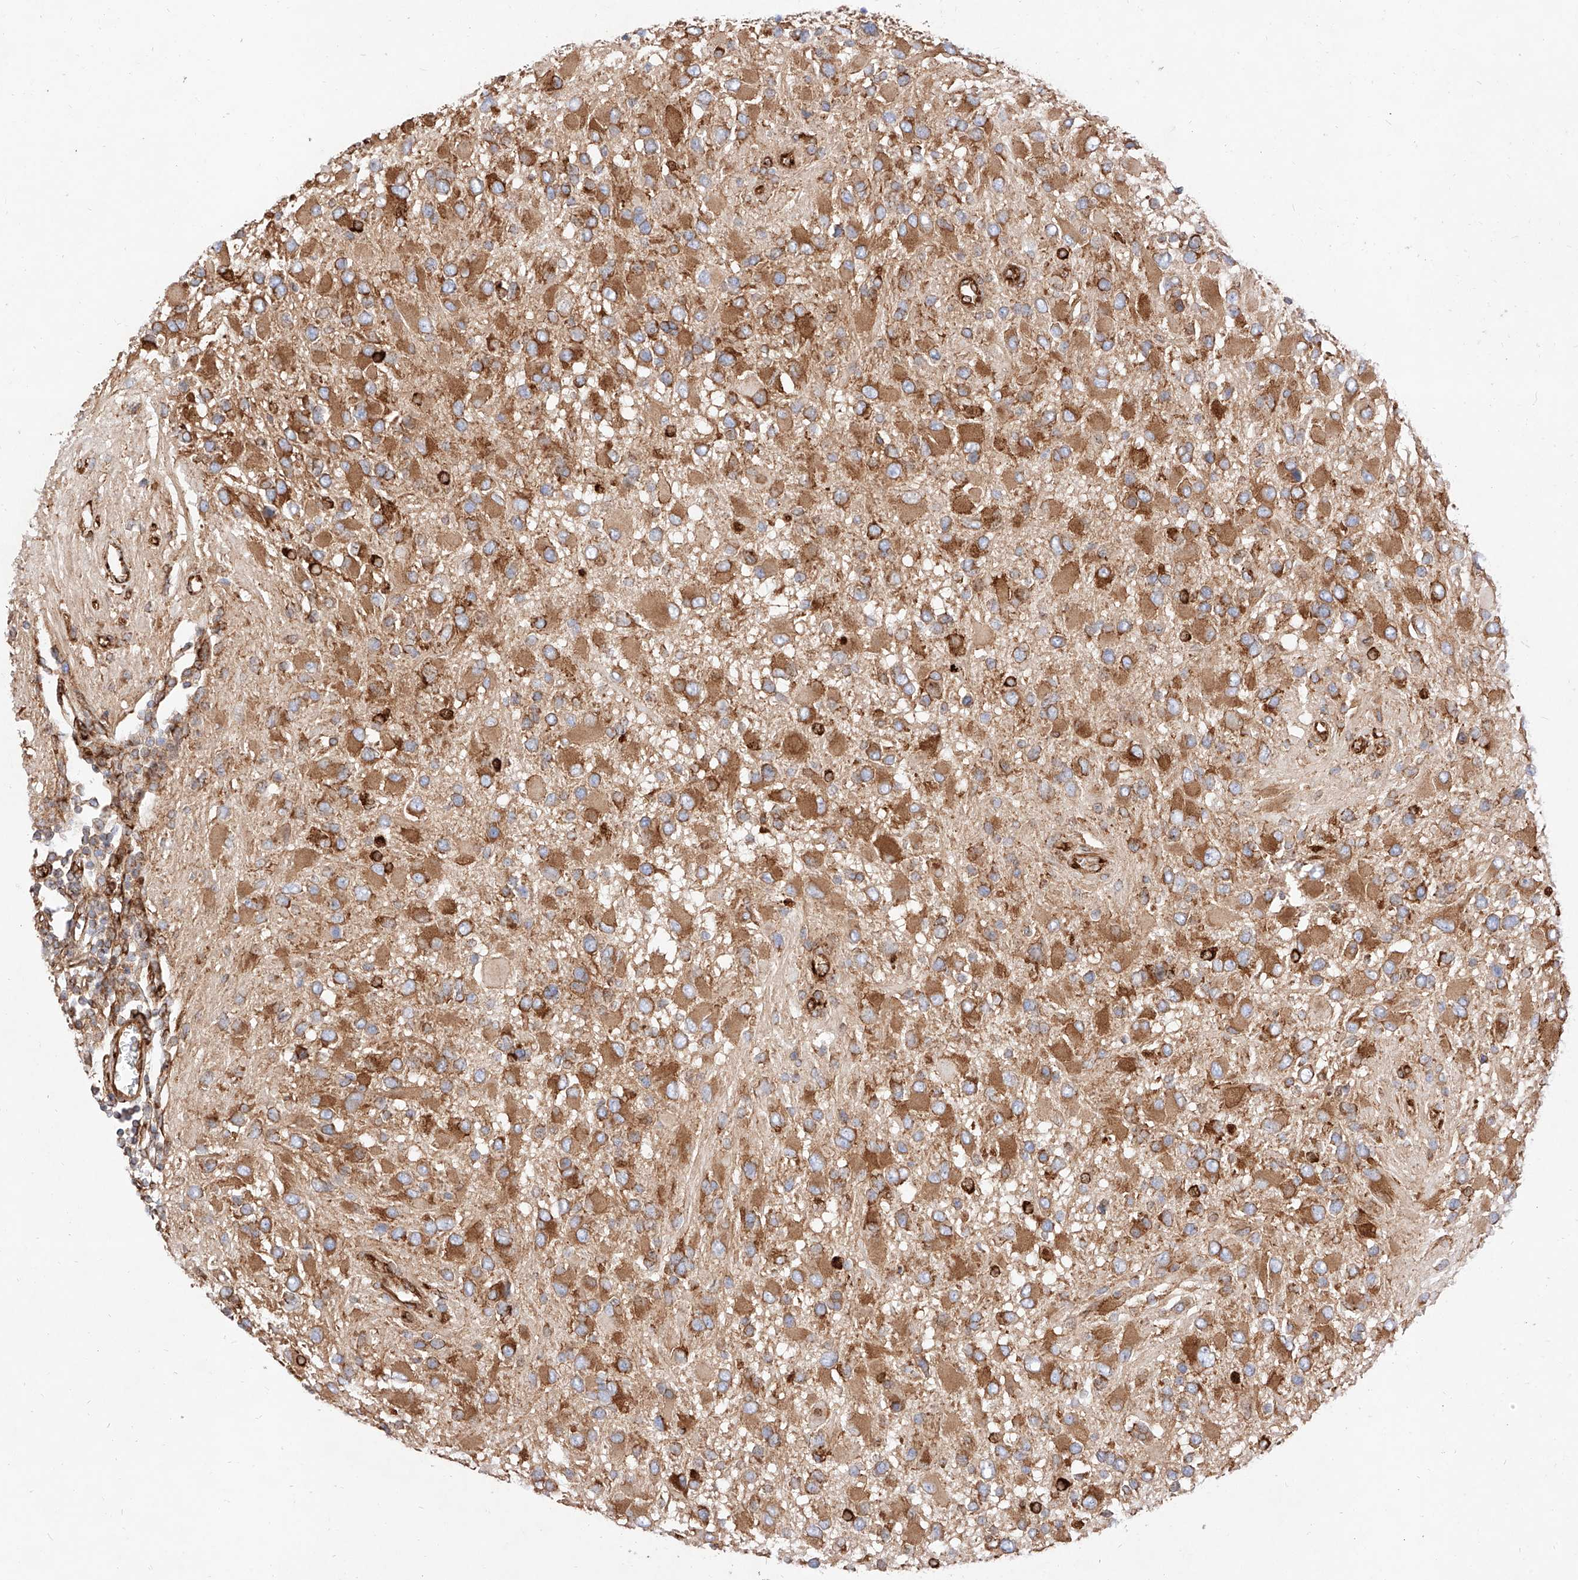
{"staining": {"intensity": "moderate", "quantity": ">75%", "location": "cytoplasmic/membranous"}, "tissue": "glioma", "cell_type": "Tumor cells", "image_type": "cancer", "snomed": [{"axis": "morphology", "description": "Glioma, malignant, High grade"}, {"axis": "topography", "description": "Brain"}], "caption": "Protein analysis of glioma tissue demonstrates moderate cytoplasmic/membranous positivity in about >75% of tumor cells.", "gene": "CSGALNACT2", "patient": {"sex": "male", "age": 53}}